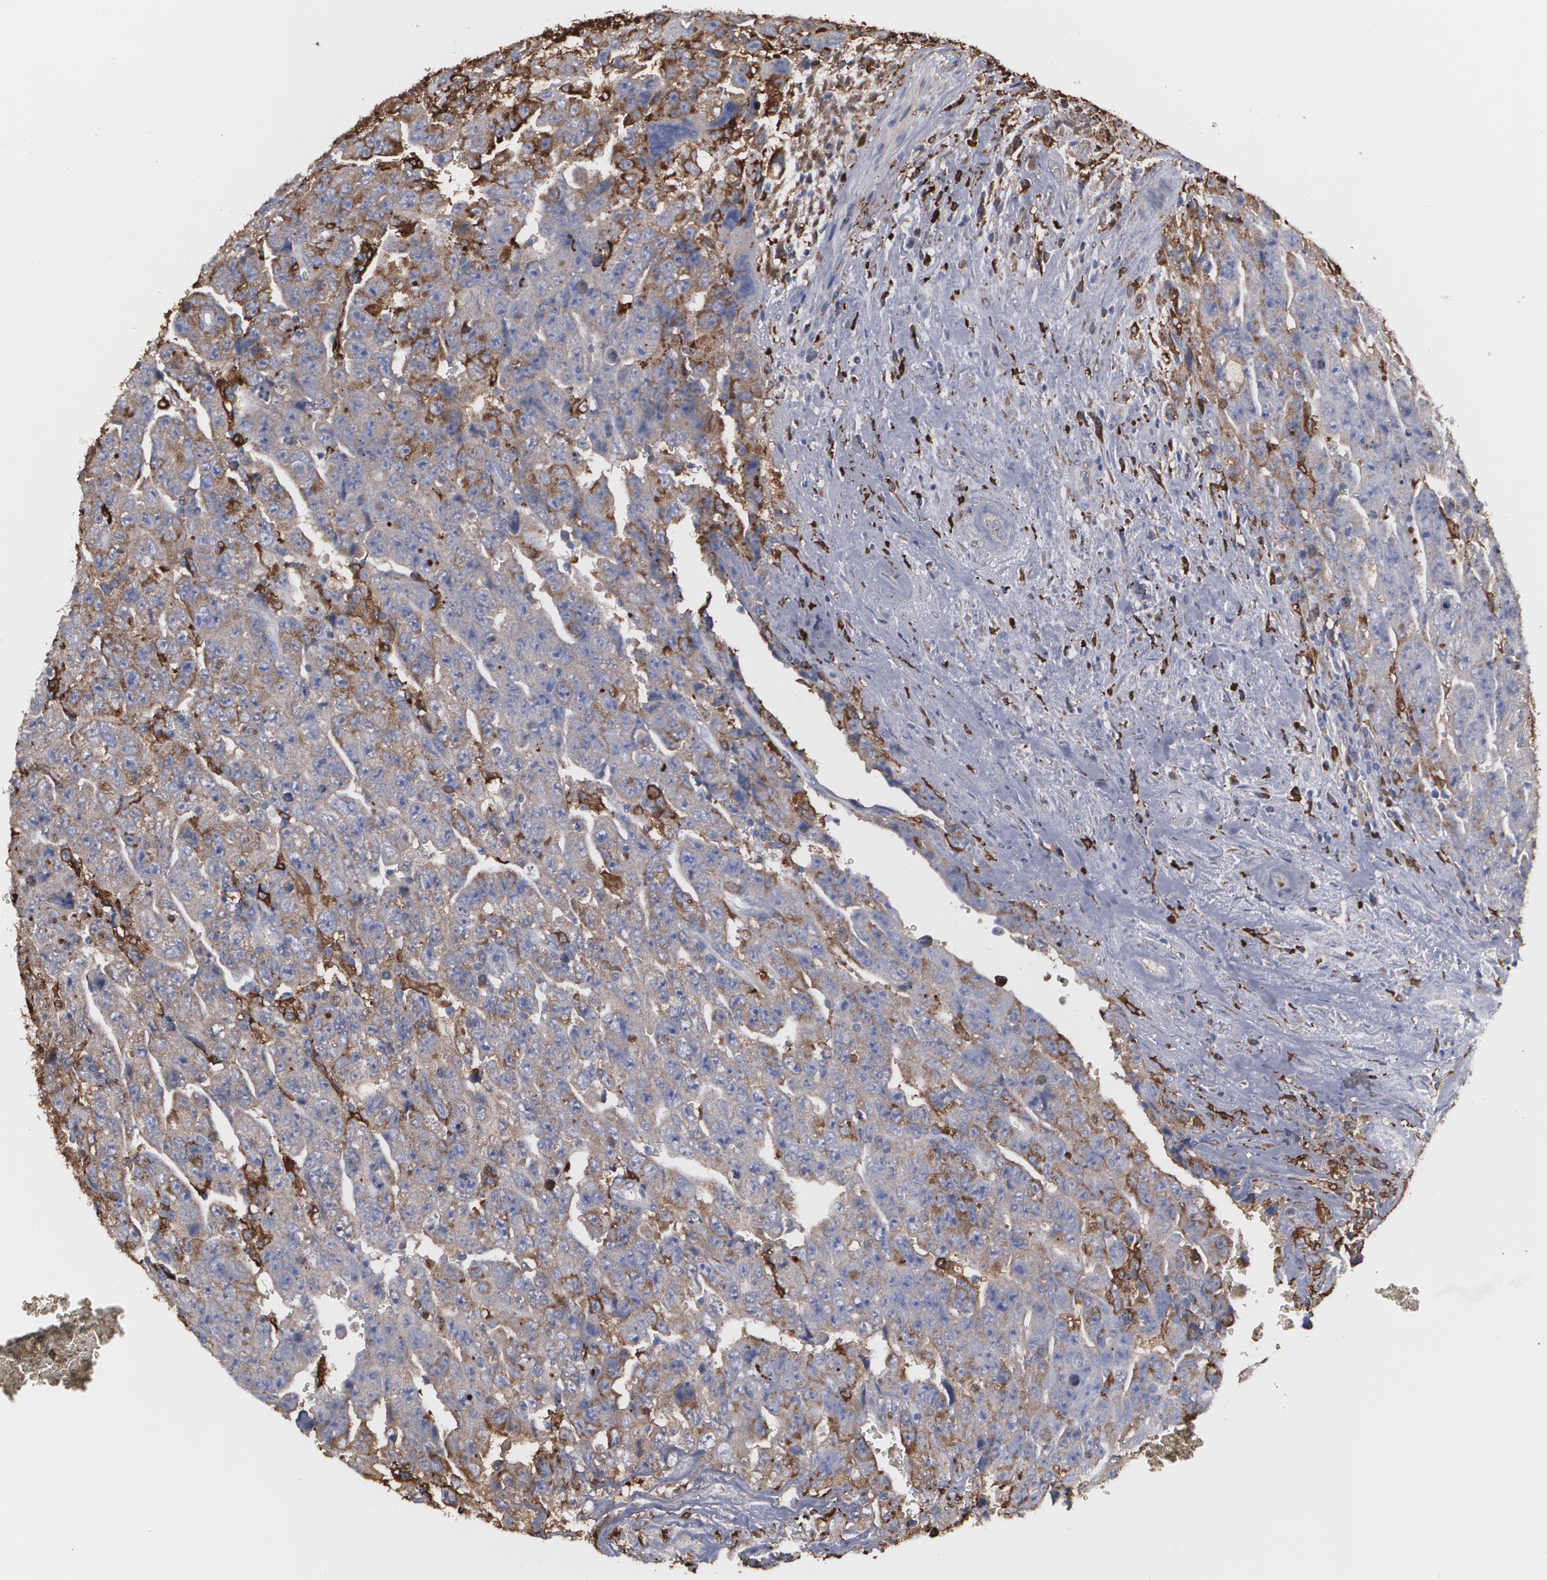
{"staining": {"intensity": "weak", "quantity": "25%-75%", "location": "cytoplasmic/membranous"}, "tissue": "testis cancer", "cell_type": "Tumor cells", "image_type": "cancer", "snomed": [{"axis": "morphology", "description": "Carcinoma, Embryonal, NOS"}, {"axis": "topography", "description": "Testis"}], "caption": "Human testis embryonal carcinoma stained for a protein (brown) exhibits weak cytoplasmic/membranous positive staining in approximately 25%-75% of tumor cells.", "gene": "ODC1", "patient": {"sex": "male", "age": 28}}